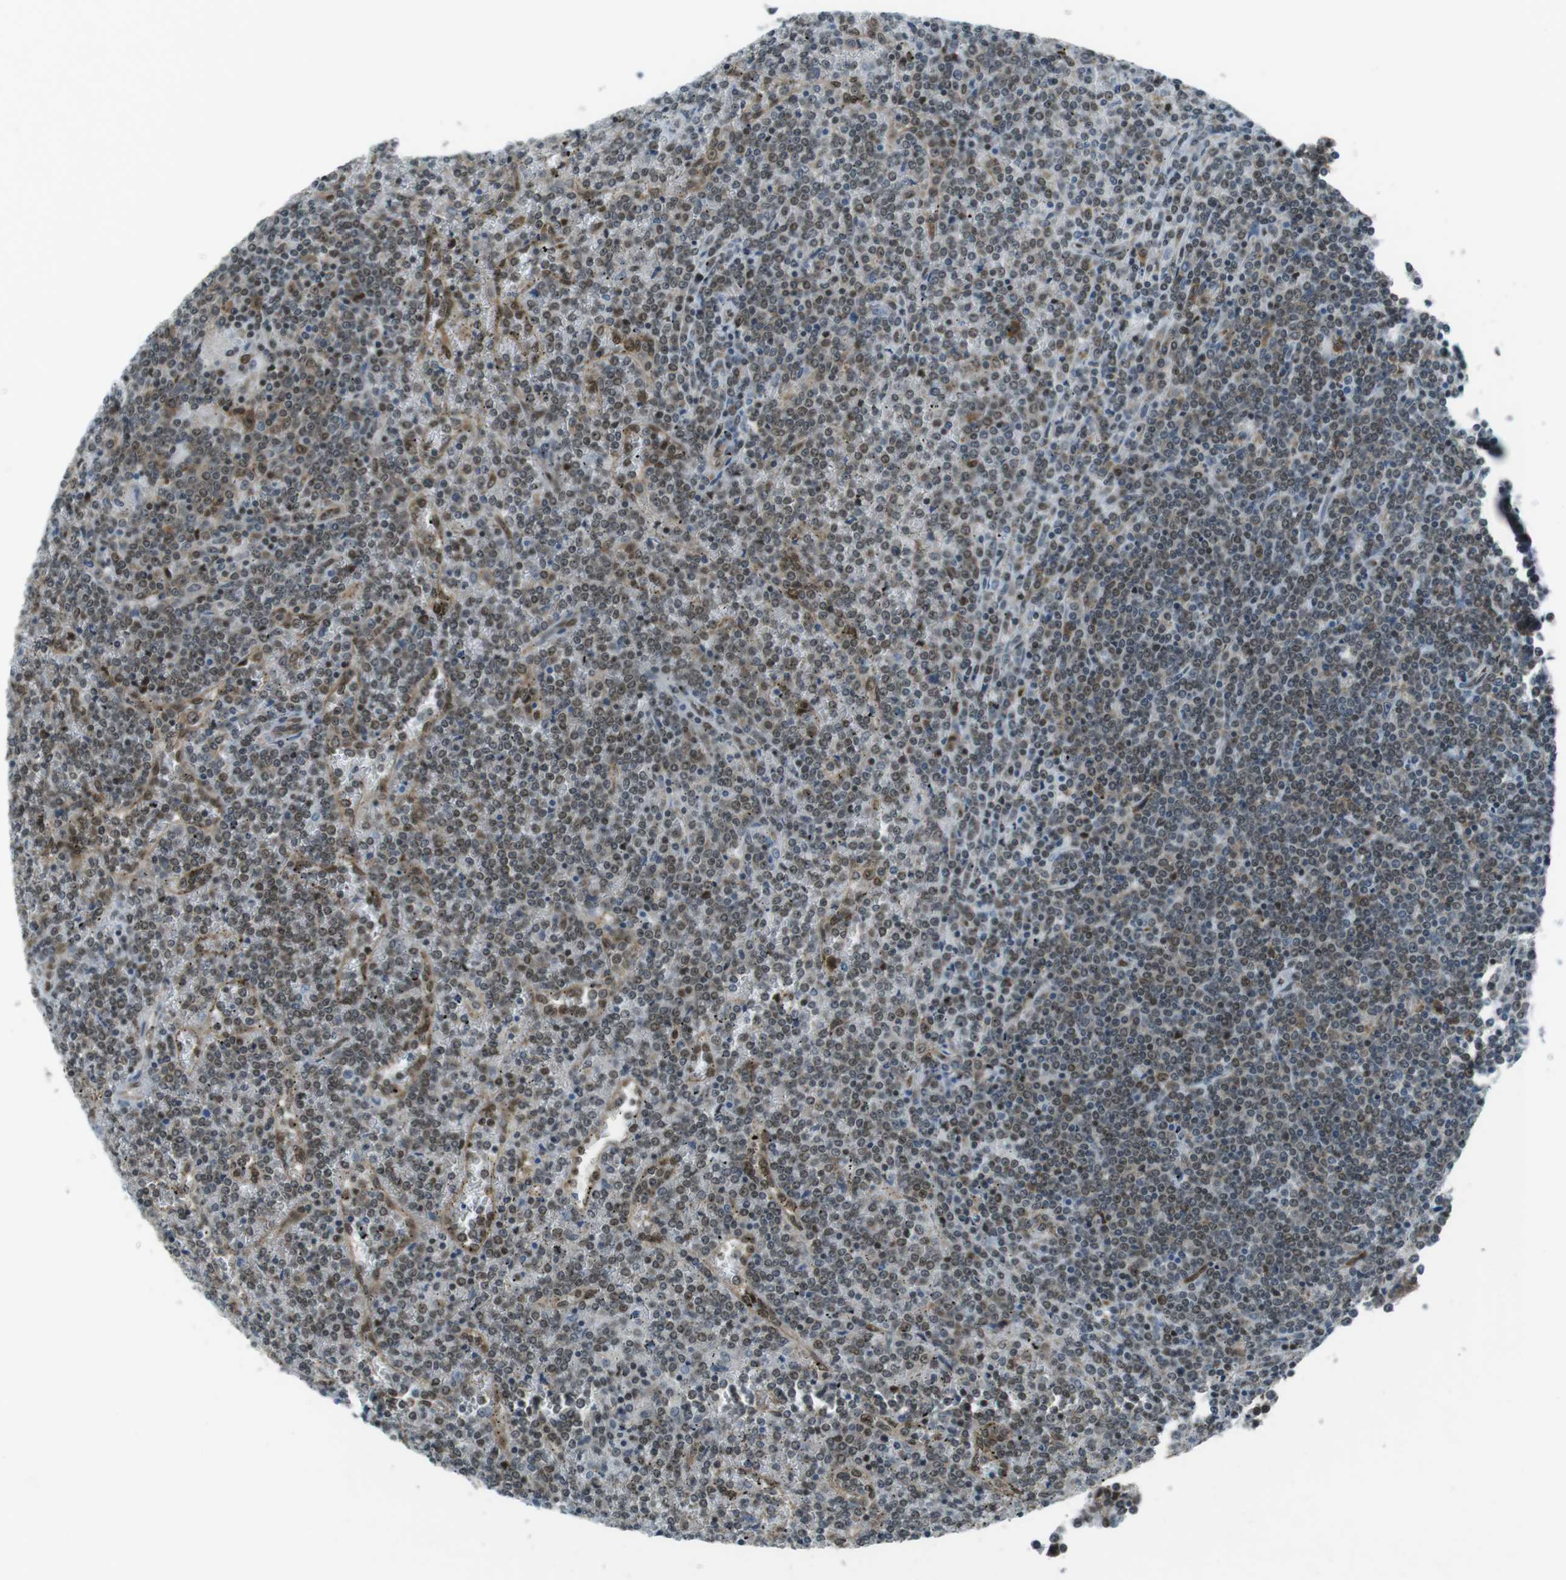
{"staining": {"intensity": "weak", "quantity": "25%-75%", "location": "cytoplasmic/membranous,nuclear"}, "tissue": "lymphoma", "cell_type": "Tumor cells", "image_type": "cancer", "snomed": [{"axis": "morphology", "description": "Malignant lymphoma, non-Hodgkin's type, Low grade"}, {"axis": "topography", "description": "Spleen"}], "caption": "High-power microscopy captured an immunohistochemistry micrograph of malignant lymphoma, non-Hodgkin's type (low-grade), revealing weak cytoplasmic/membranous and nuclear positivity in about 25%-75% of tumor cells. (DAB = brown stain, brightfield microscopy at high magnification).", "gene": "CSNK1D", "patient": {"sex": "female", "age": 19}}